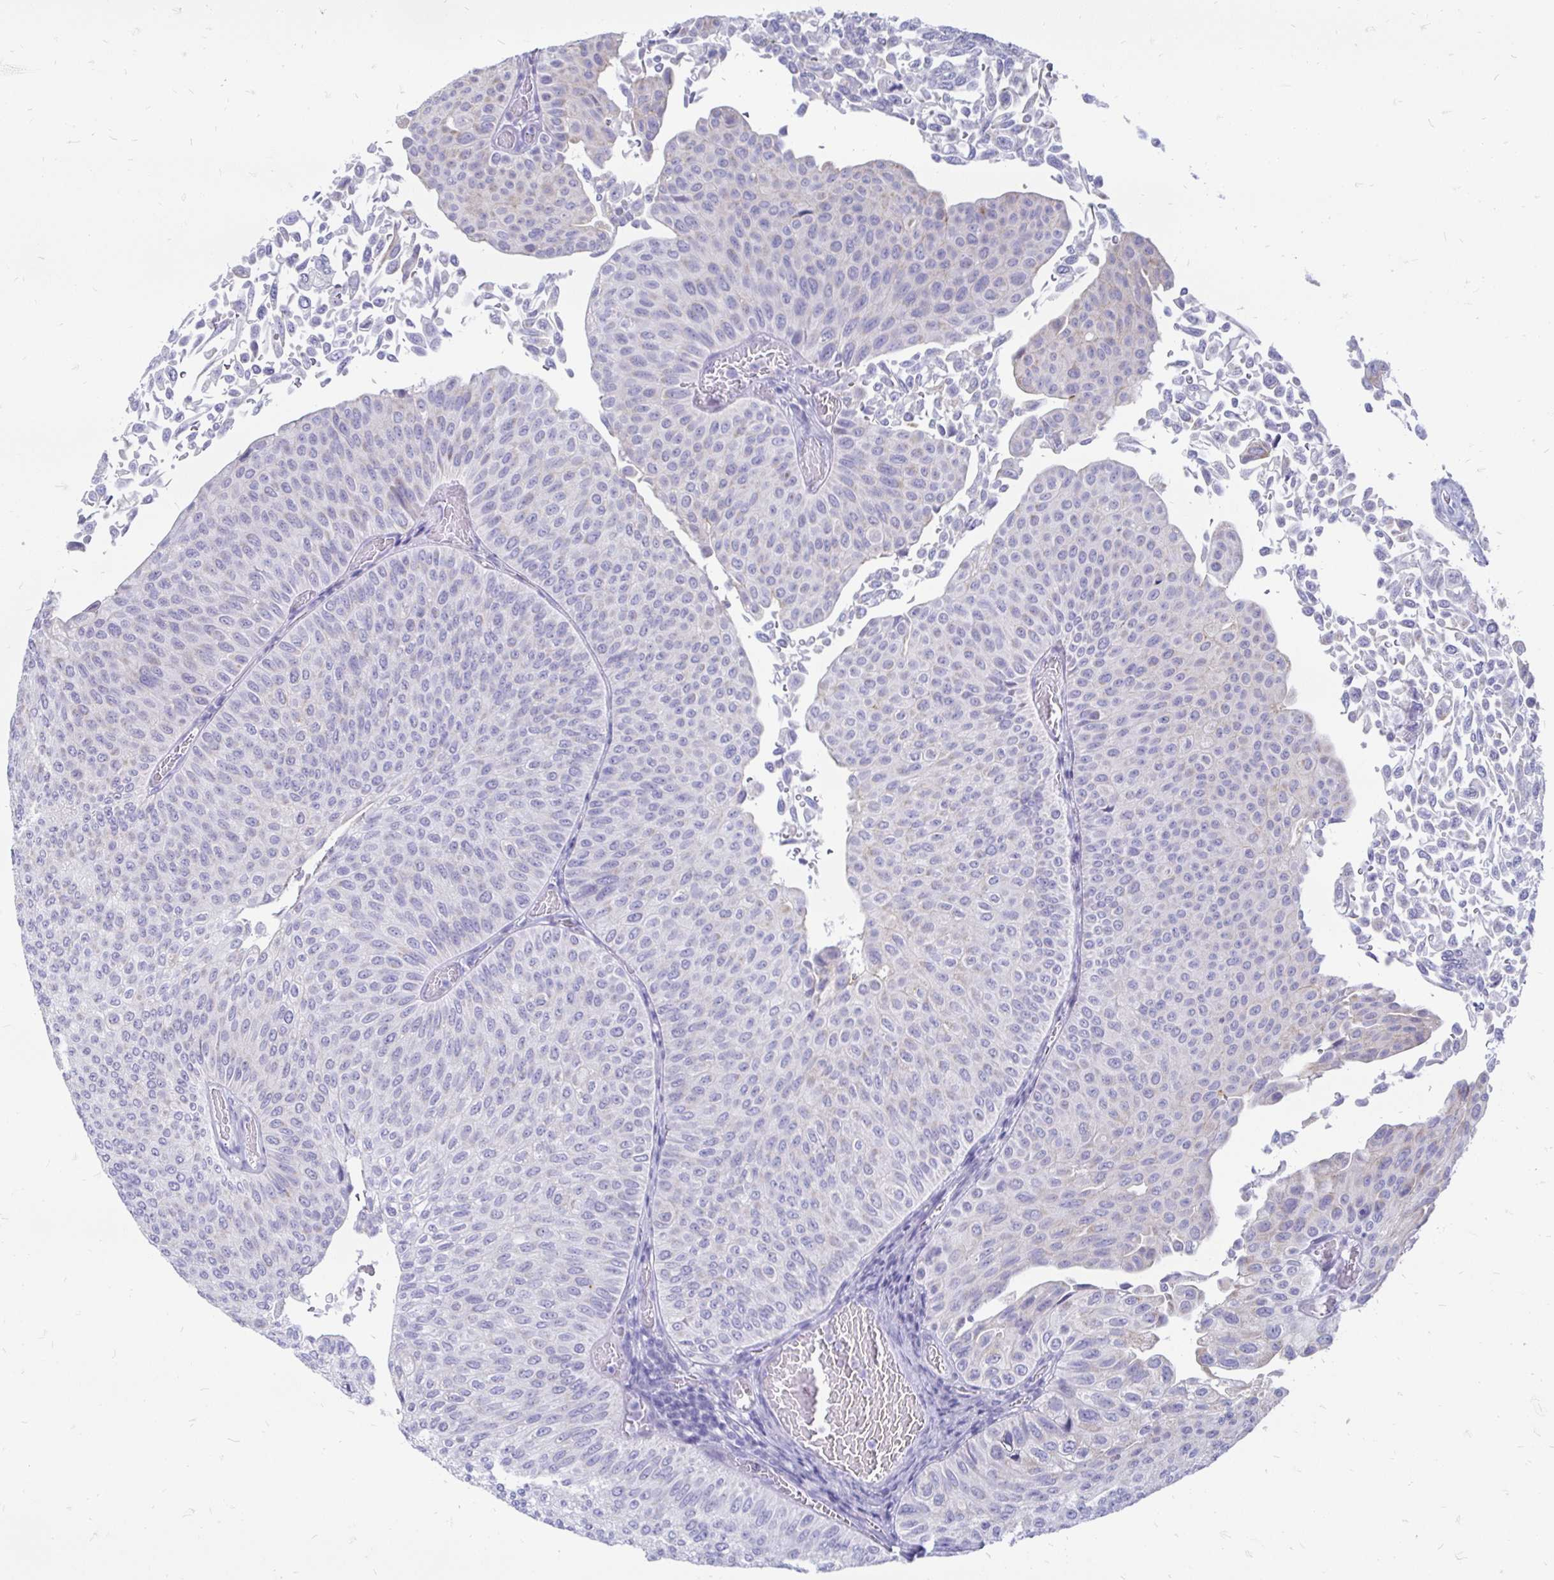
{"staining": {"intensity": "negative", "quantity": "none", "location": "none"}, "tissue": "urothelial cancer", "cell_type": "Tumor cells", "image_type": "cancer", "snomed": [{"axis": "morphology", "description": "Urothelial carcinoma, NOS"}, {"axis": "topography", "description": "Urinary bladder"}], "caption": "An immunohistochemistry micrograph of urothelial cancer is shown. There is no staining in tumor cells of urothelial cancer.", "gene": "PEG10", "patient": {"sex": "male", "age": 59}}